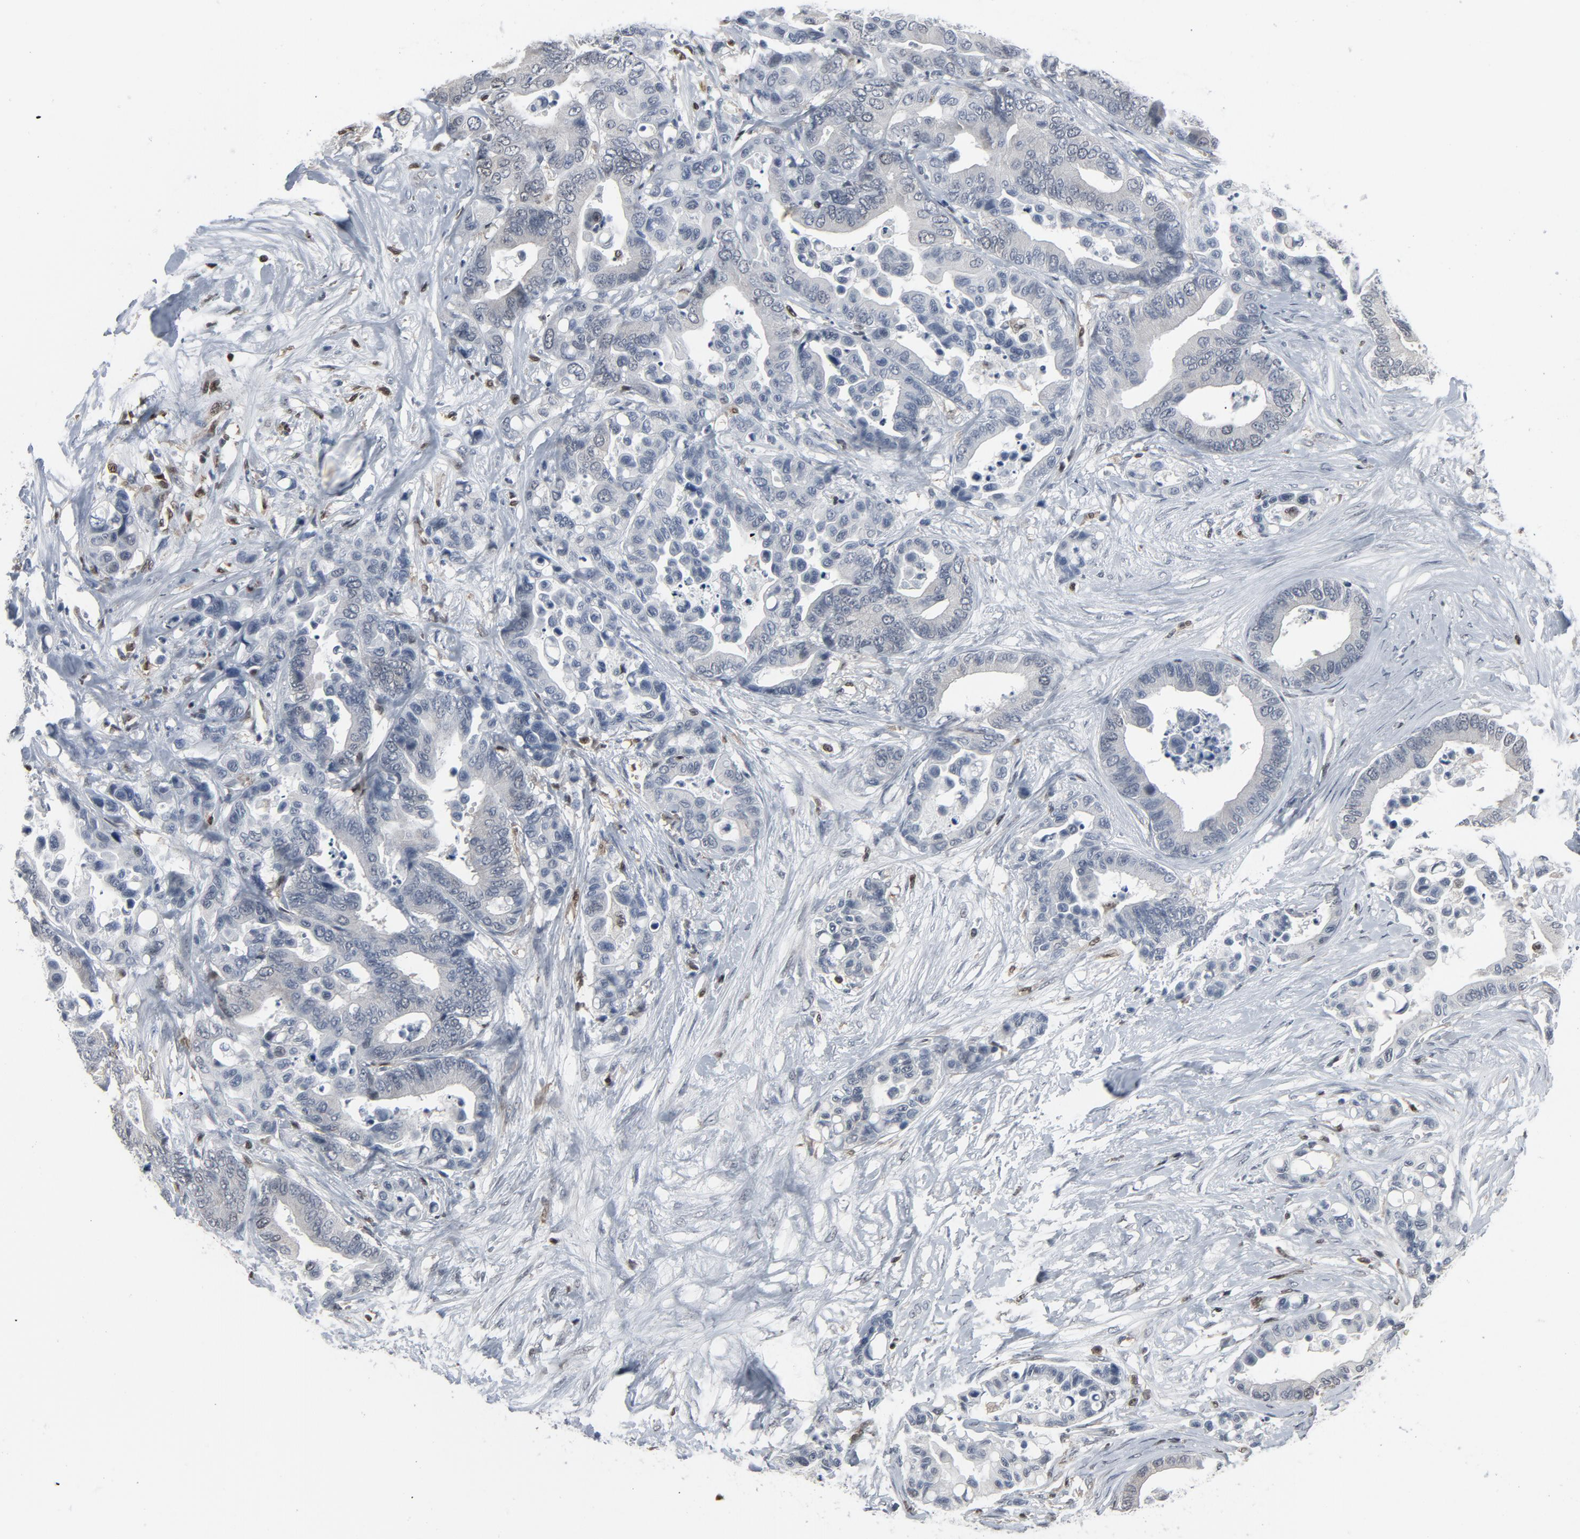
{"staining": {"intensity": "negative", "quantity": "none", "location": "none"}, "tissue": "colorectal cancer", "cell_type": "Tumor cells", "image_type": "cancer", "snomed": [{"axis": "morphology", "description": "Adenocarcinoma, NOS"}, {"axis": "topography", "description": "Colon"}], "caption": "High power microscopy image of an immunohistochemistry image of colorectal cancer (adenocarcinoma), revealing no significant staining in tumor cells. The staining was performed using DAB to visualize the protein expression in brown, while the nuclei were stained in blue with hematoxylin (Magnification: 20x).", "gene": "STAT5A", "patient": {"sex": "male", "age": 82}}